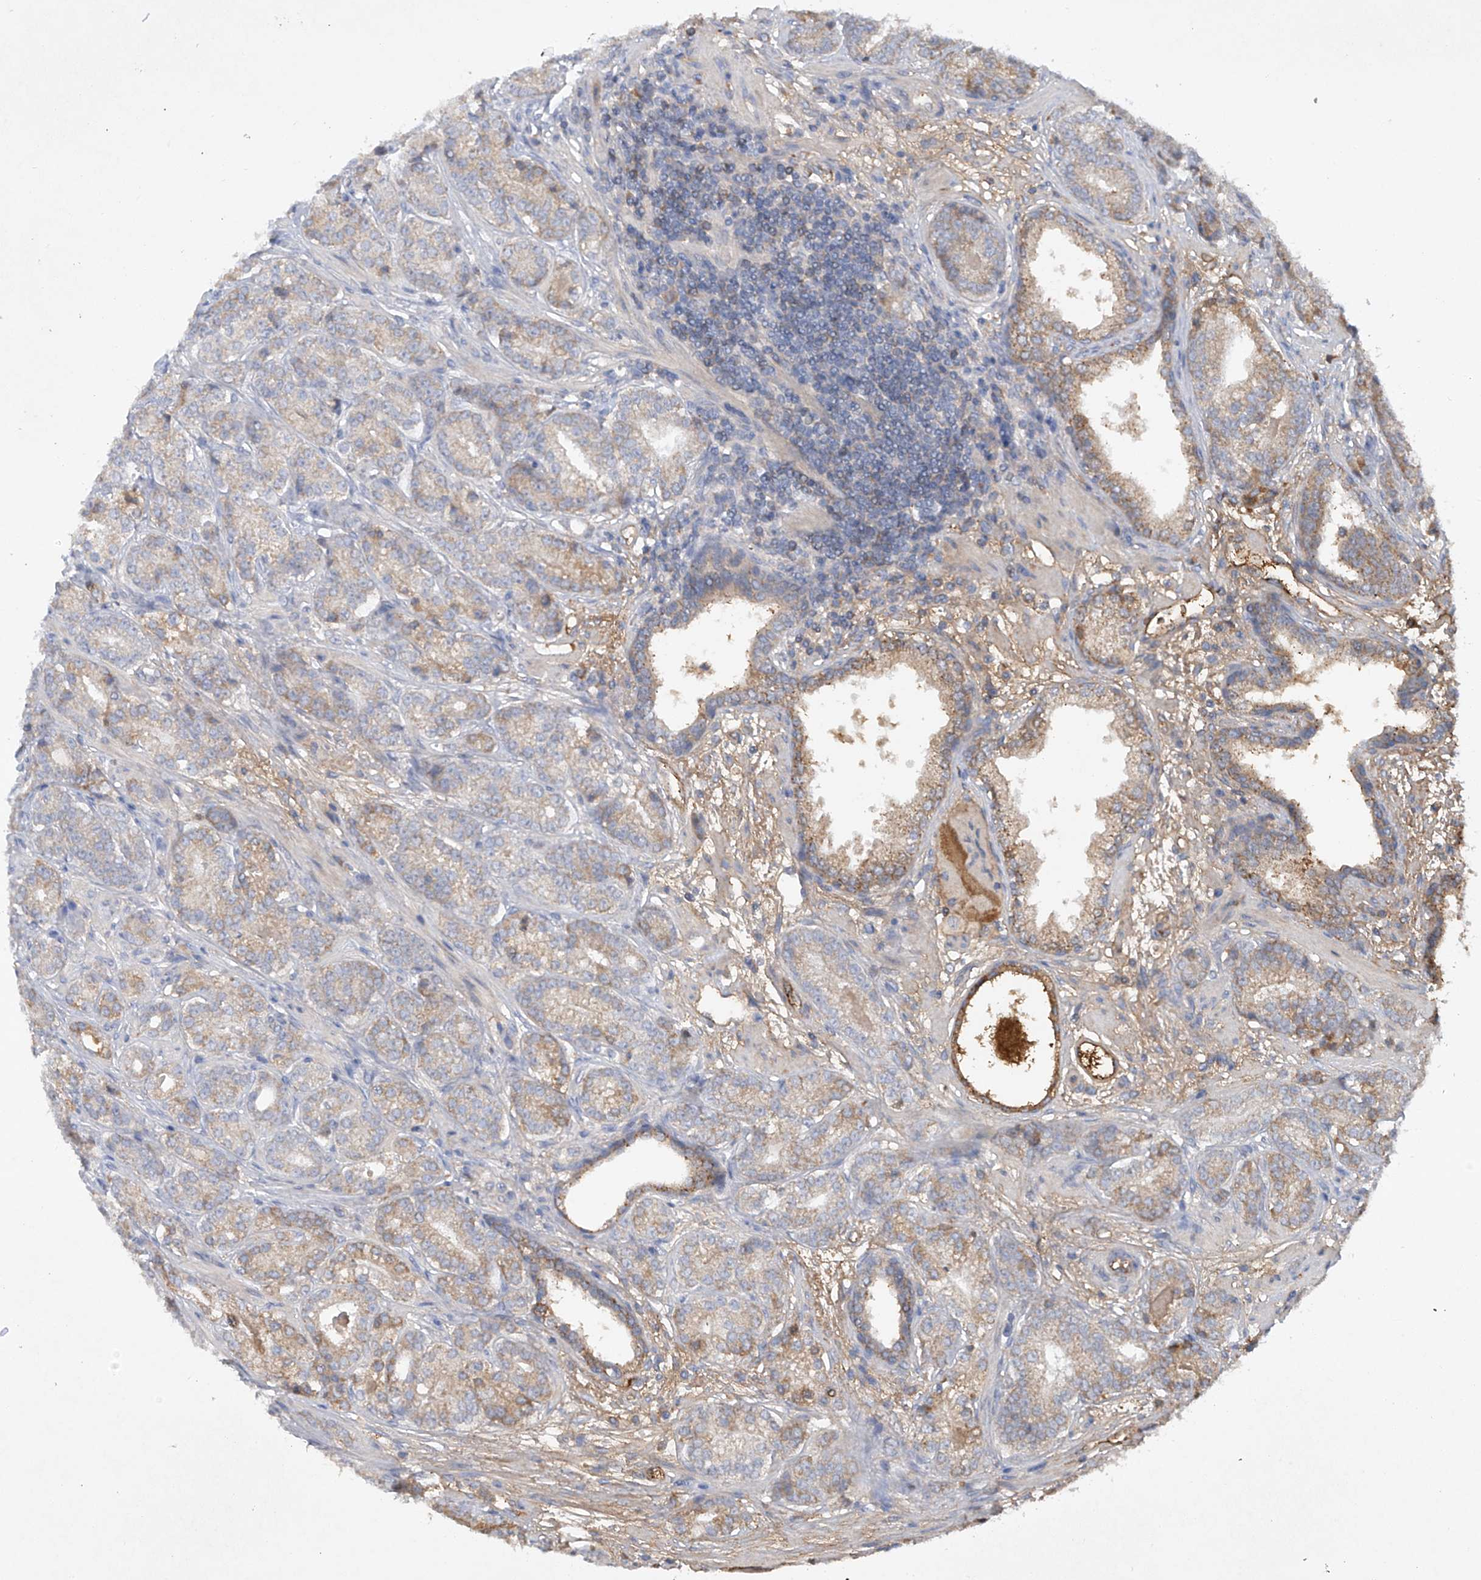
{"staining": {"intensity": "weak", "quantity": "<25%", "location": "cytoplasmic/membranous"}, "tissue": "prostate cancer", "cell_type": "Tumor cells", "image_type": "cancer", "snomed": [{"axis": "morphology", "description": "Adenocarcinoma, High grade"}, {"axis": "topography", "description": "Prostate"}], "caption": "Immunohistochemistry (IHC) photomicrograph of neoplastic tissue: human high-grade adenocarcinoma (prostate) stained with DAB (3,3'-diaminobenzidine) shows no significant protein positivity in tumor cells.", "gene": "HAS3", "patient": {"sex": "male", "age": 61}}